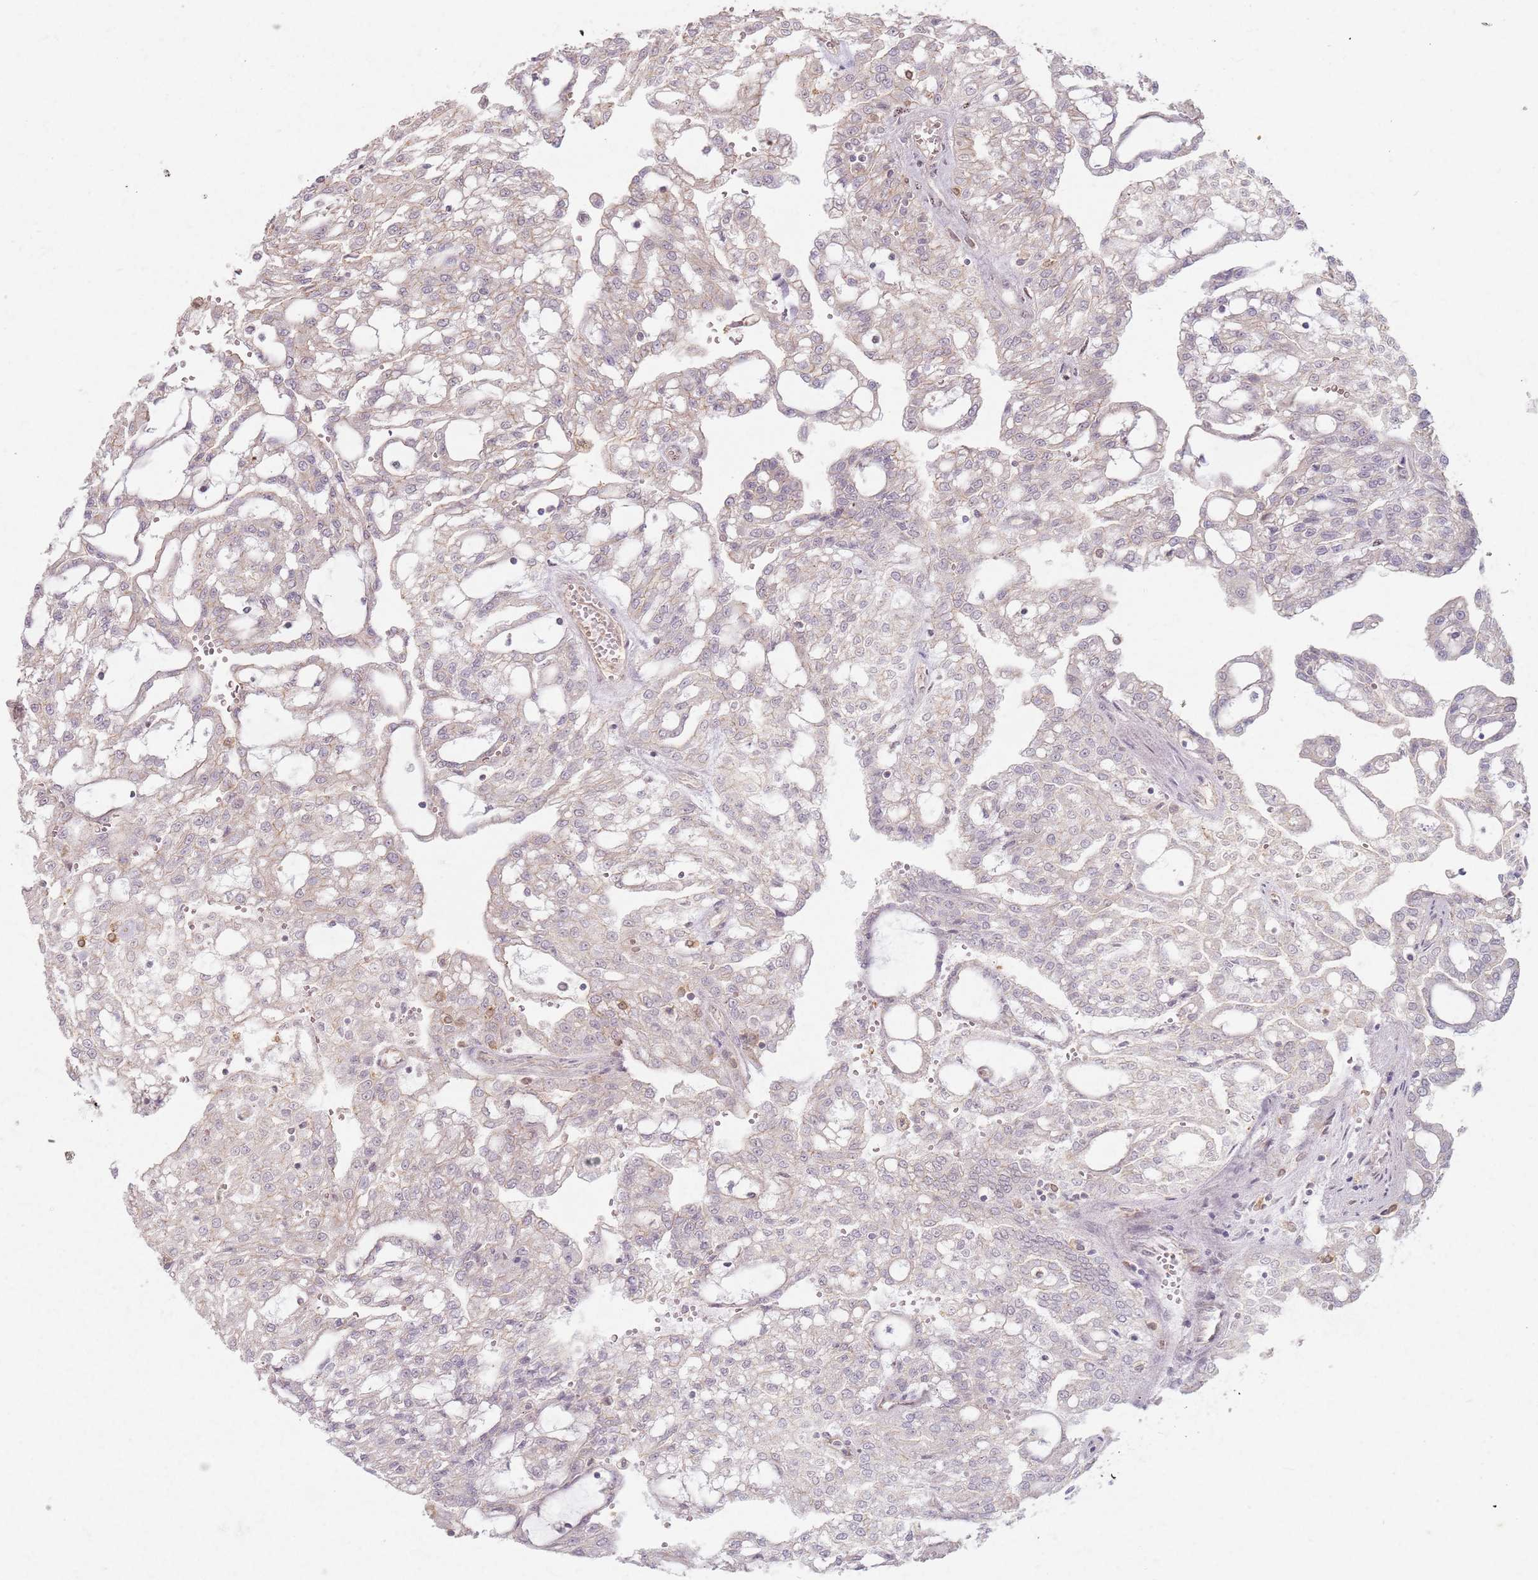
{"staining": {"intensity": "weak", "quantity": "<25%", "location": "cytoplasmic/membranous"}, "tissue": "renal cancer", "cell_type": "Tumor cells", "image_type": "cancer", "snomed": [{"axis": "morphology", "description": "Adenocarcinoma, NOS"}, {"axis": "topography", "description": "Kidney"}], "caption": "The immunohistochemistry photomicrograph has no significant staining in tumor cells of renal adenocarcinoma tissue.", "gene": "KCNA5", "patient": {"sex": "male", "age": 63}}